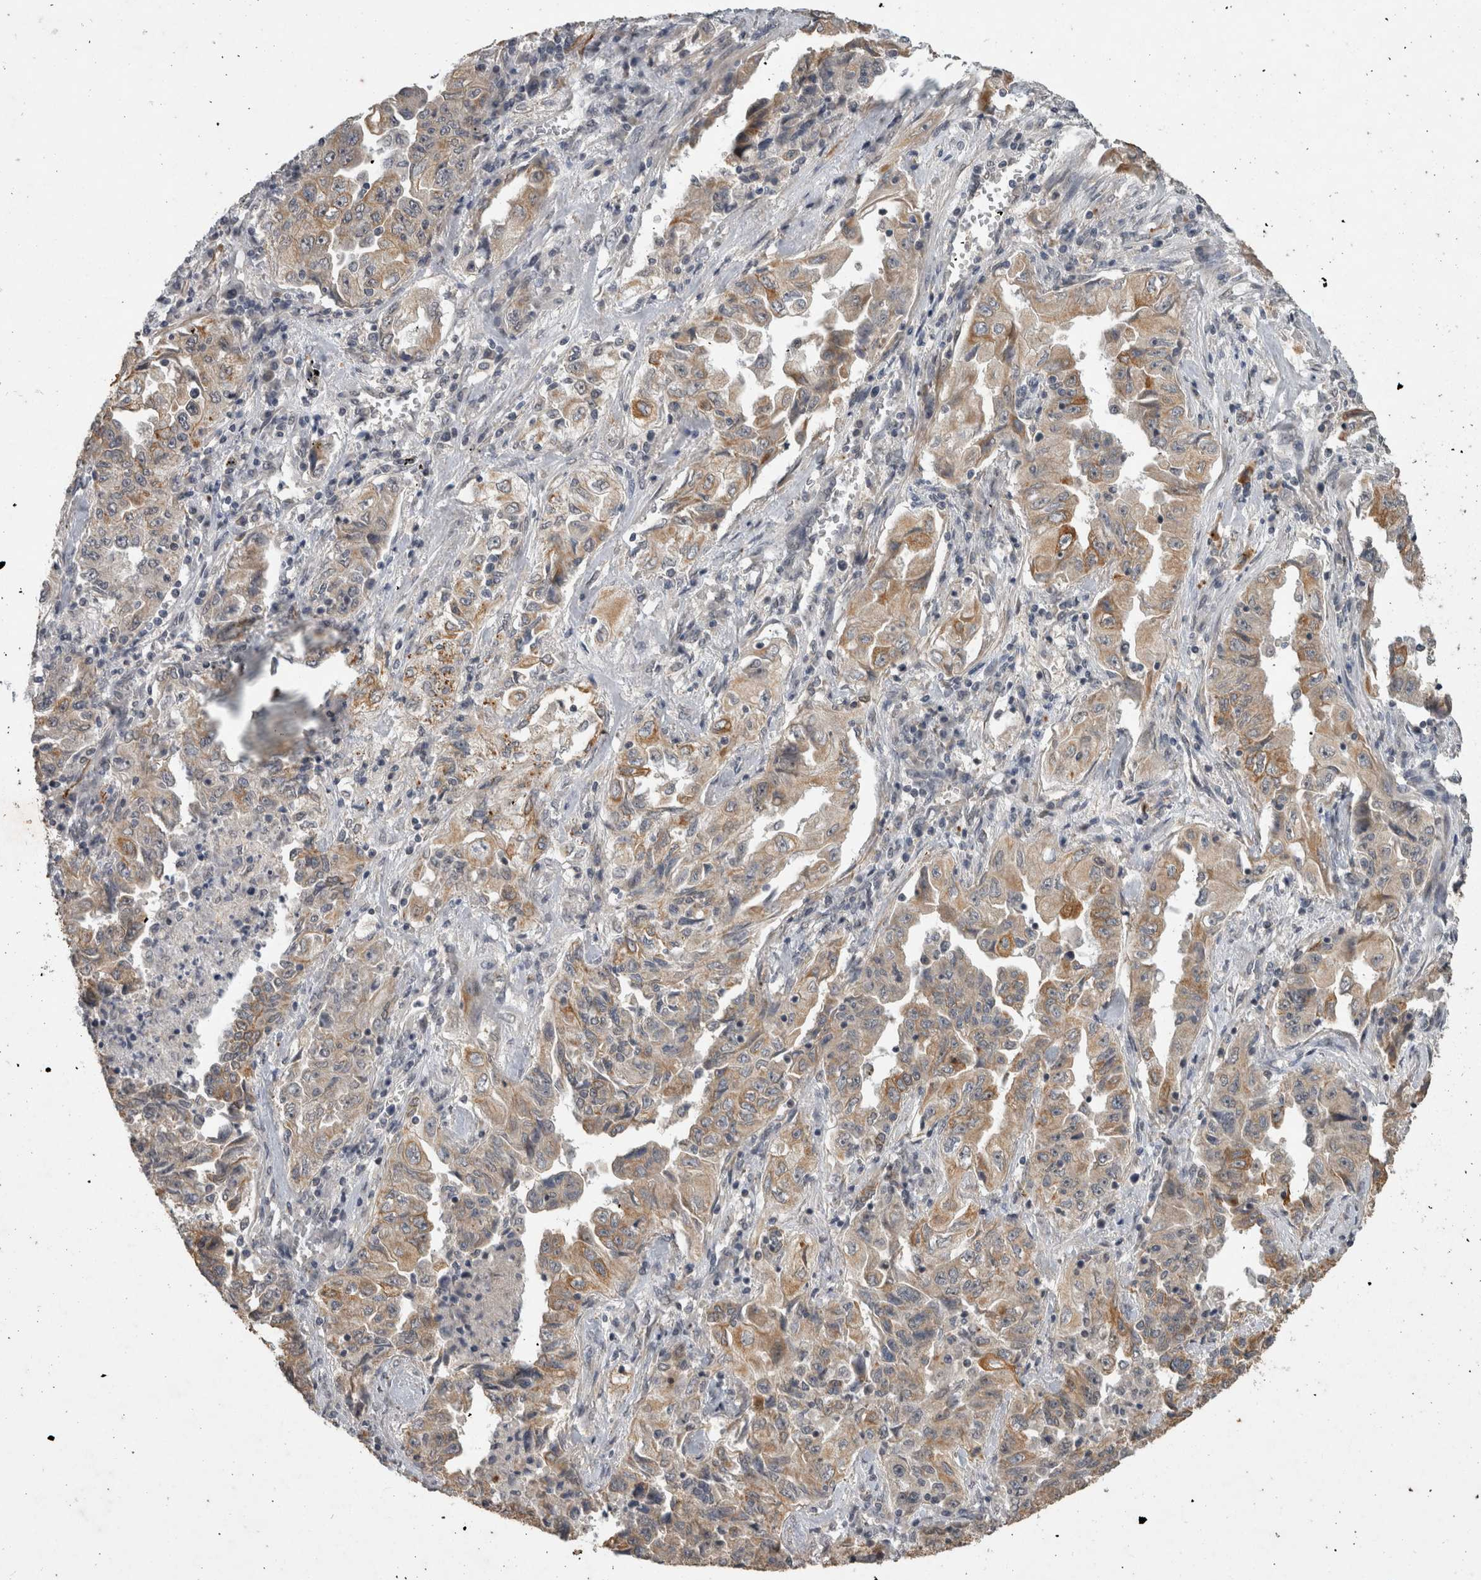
{"staining": {"intensity": "weak", "quantity": ">75%", "location": "cytoplasmic/membranous"}, "tissue": "lung cancer", "cell_type": "Tumor cells", "image_type": "cancer", "snomed": [{"axis": "morphology", "description": "Adenocarcinoma, NOS"}, {"axis": "topography", "description": "Lung"}], "caption": "This image reveals immunohistochemistry (IHC) staining of lung adenocarcinoma, with low weak cytoplasmic/membranous staining in approximately >75% of tumor cells.", "gene": "RHPN1", "patient": {"sex": "female", "age": 51}}